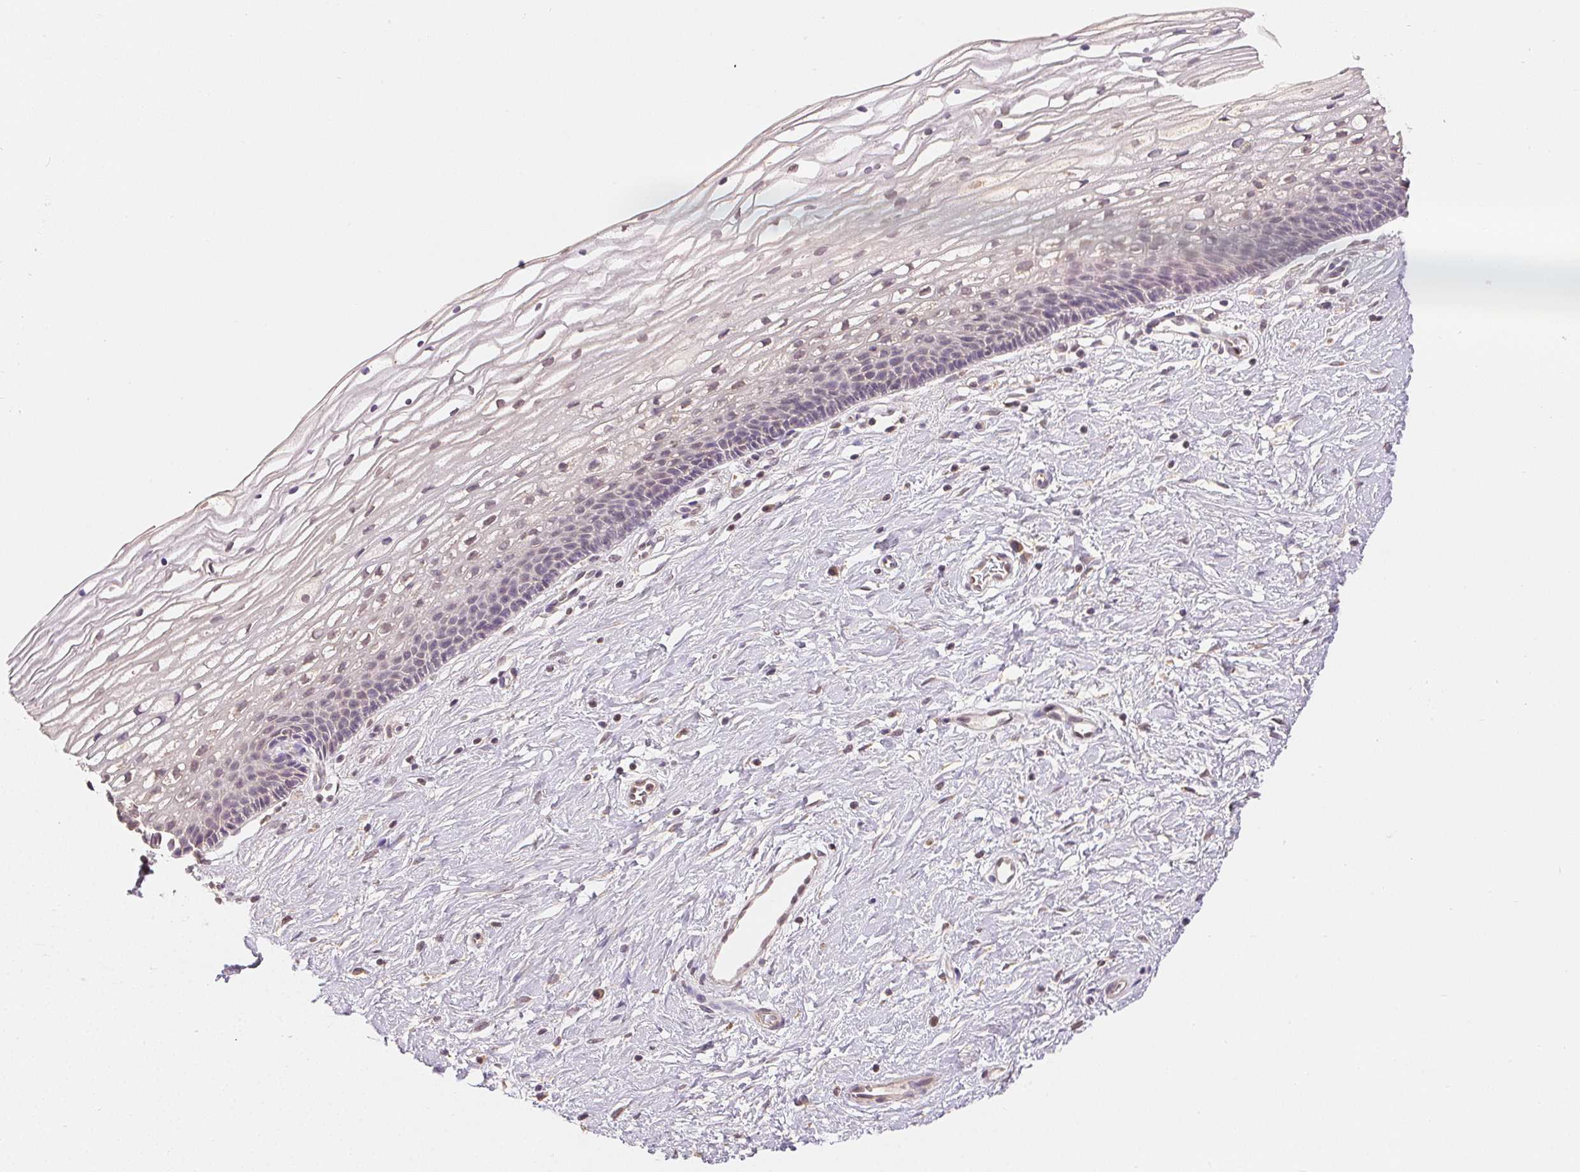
{"staining": {"intensity": "weak", "quantity": "25%-75%", "location": "cytoplasmic/membranous"}, "tissue": "cervix", "cell_type": "Glandular cells", "image_type": "normal", "snomed": [{"axis": "morphology", "description": "Normal tissue, NOS"}, {"axis": "topography", "description": "Cervix"}], "caption": "IHC micrograph of unremarkable human cervix stained for a protein (brown), which exhibits low levels of weak cytoplasmic/membranous positivity in about 25%-75% of glandular cells.", "gene": "SEZ6L2", "patient": {"sex": "female", "age": 34}}